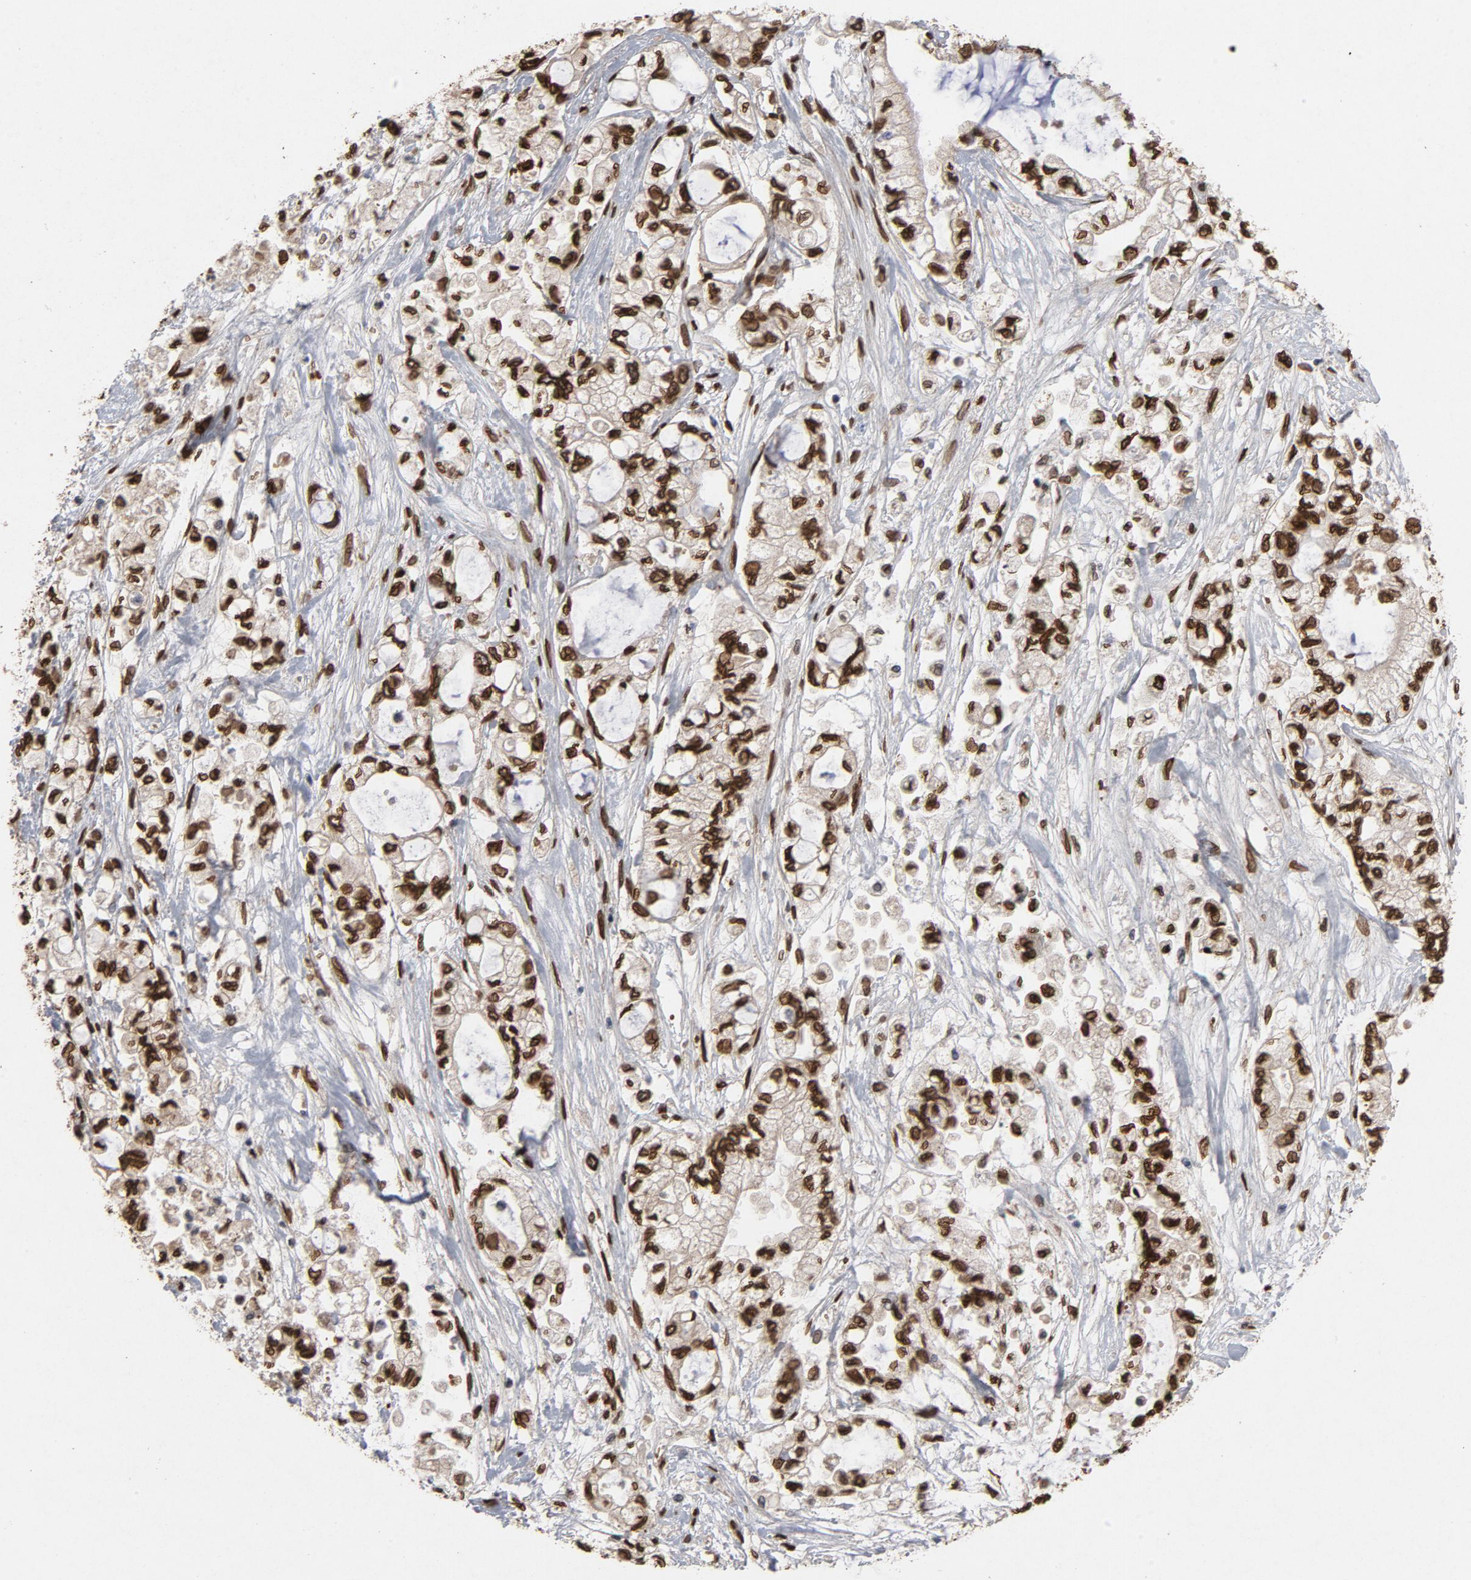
{"staining": {"intensity": "strong", "quantity": ">75%", "location": "cytoplasmic/membranous,nuclear"}, "tissue": "pancreatic cancer", "cell_type": "Tumor cells", "image_type": "cancer", "snomed": [{"axis": "morphology", "description": "Adenocarcinoma, NOS"}, {"axis": "topography", "description": "Pancreas"}], "caption": "Immunohistochemical staining of human pancreatic cancer (adenocarcinoma) shows high levels of strong cytoplasmic/membranous and nuclear protein staining in about >75% of tumor cells.", "gene": "LMNA", "patient": {"sex": "male", "age": 79}}